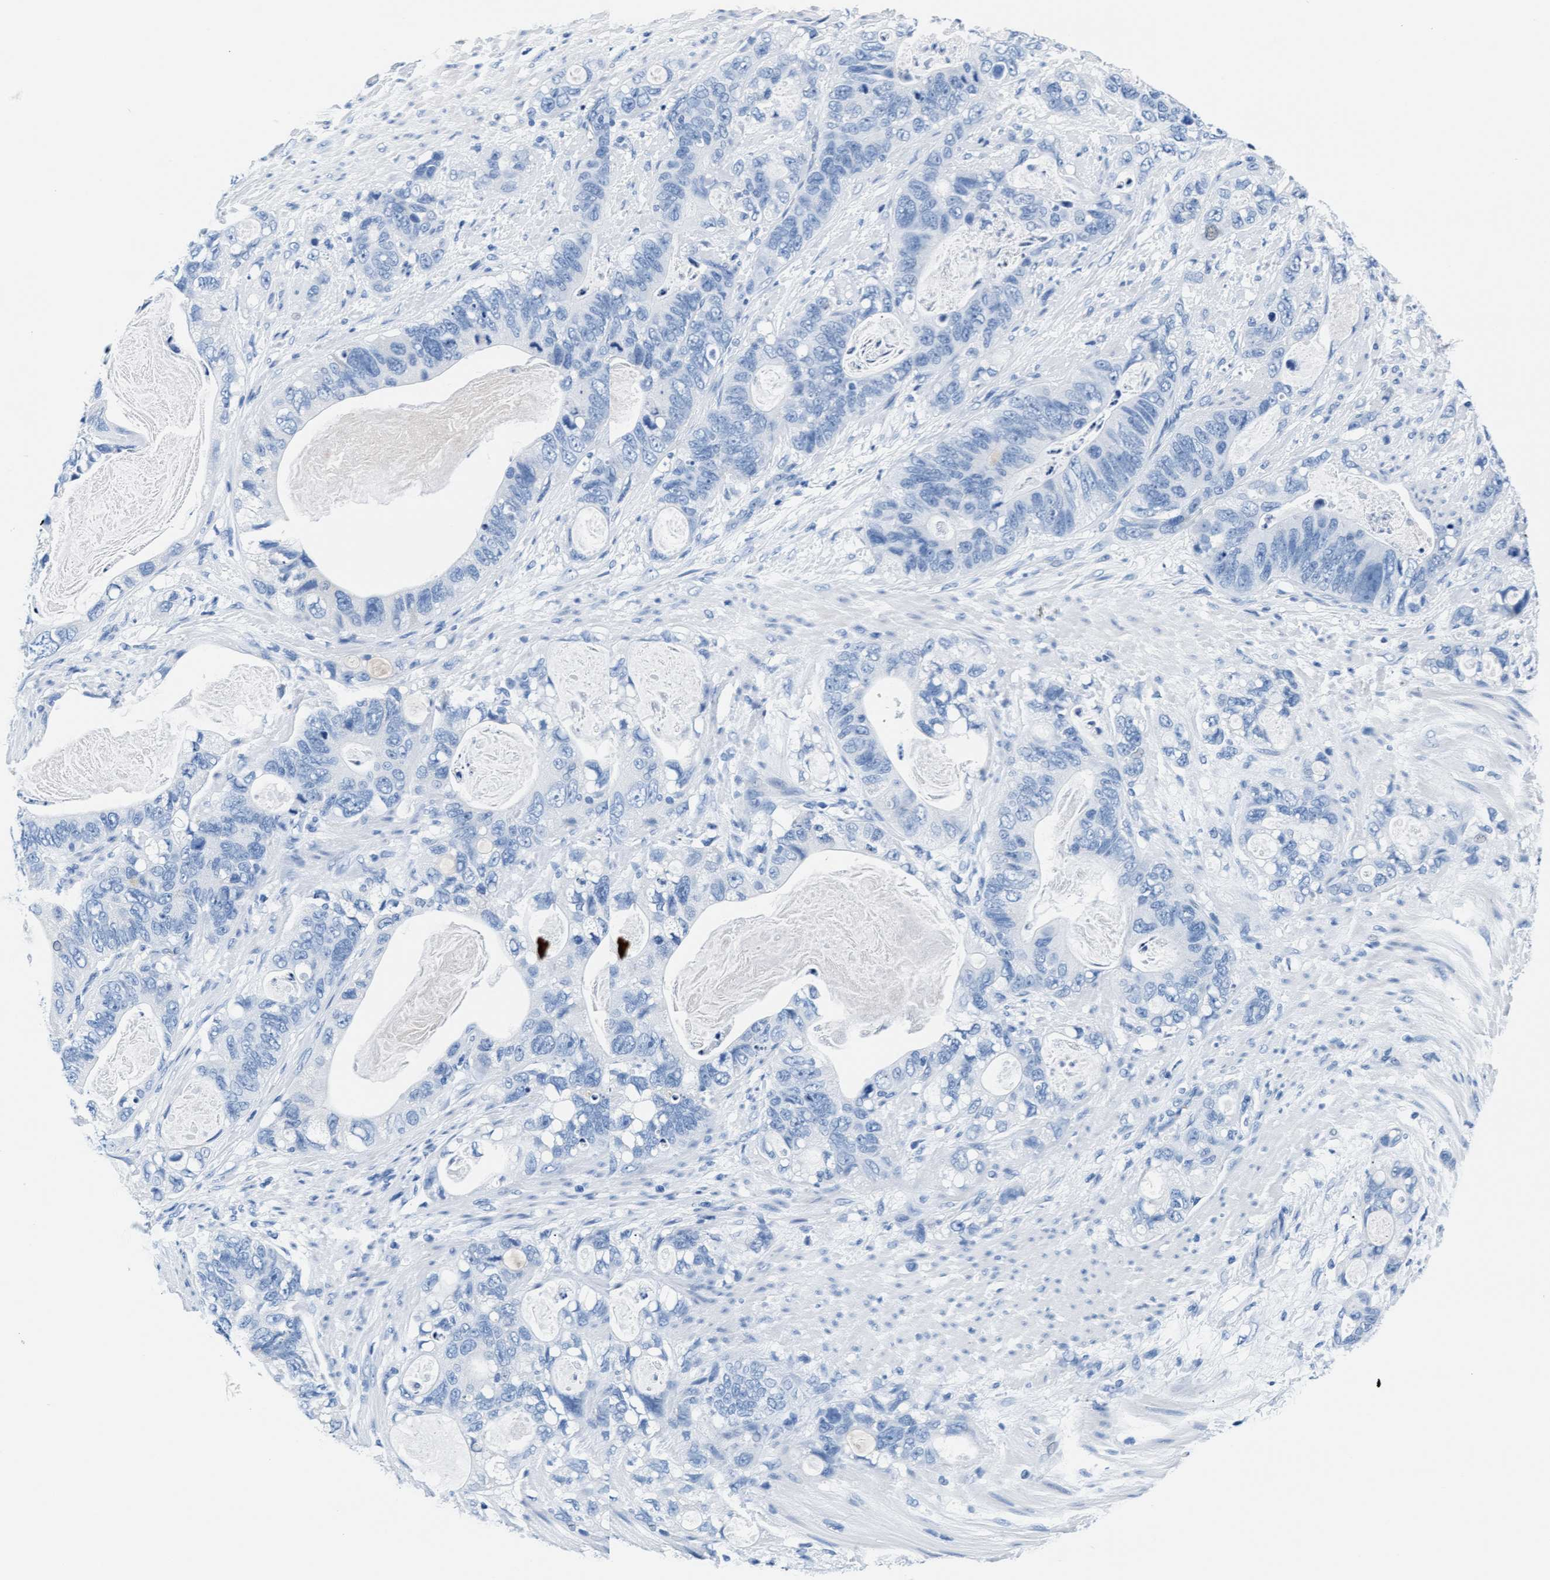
{"staining": {"intensity": "negative", "quantity": "none", "location": "none"}, "tissue": "stomach cancer", "cell_type": "Tumor cells", "image_type": "cancer", "snomed": [{"axis": "morphology", "description": "Normal tissue, NOS"}, {"axis": "morphology", "description": "Adenocarcinoma, NOS"}, {"axis": "topography", "description": "Stomach"}], "caption": "A high-resolution micrograph shows immunohistochemistry (IHC) staining of stomach cancer, which demonstrates no significant expression in tumor cells. Nuclei are stained in blue.", "gene": "MMP8", "patient": {"sex": "female", "age": 89}}